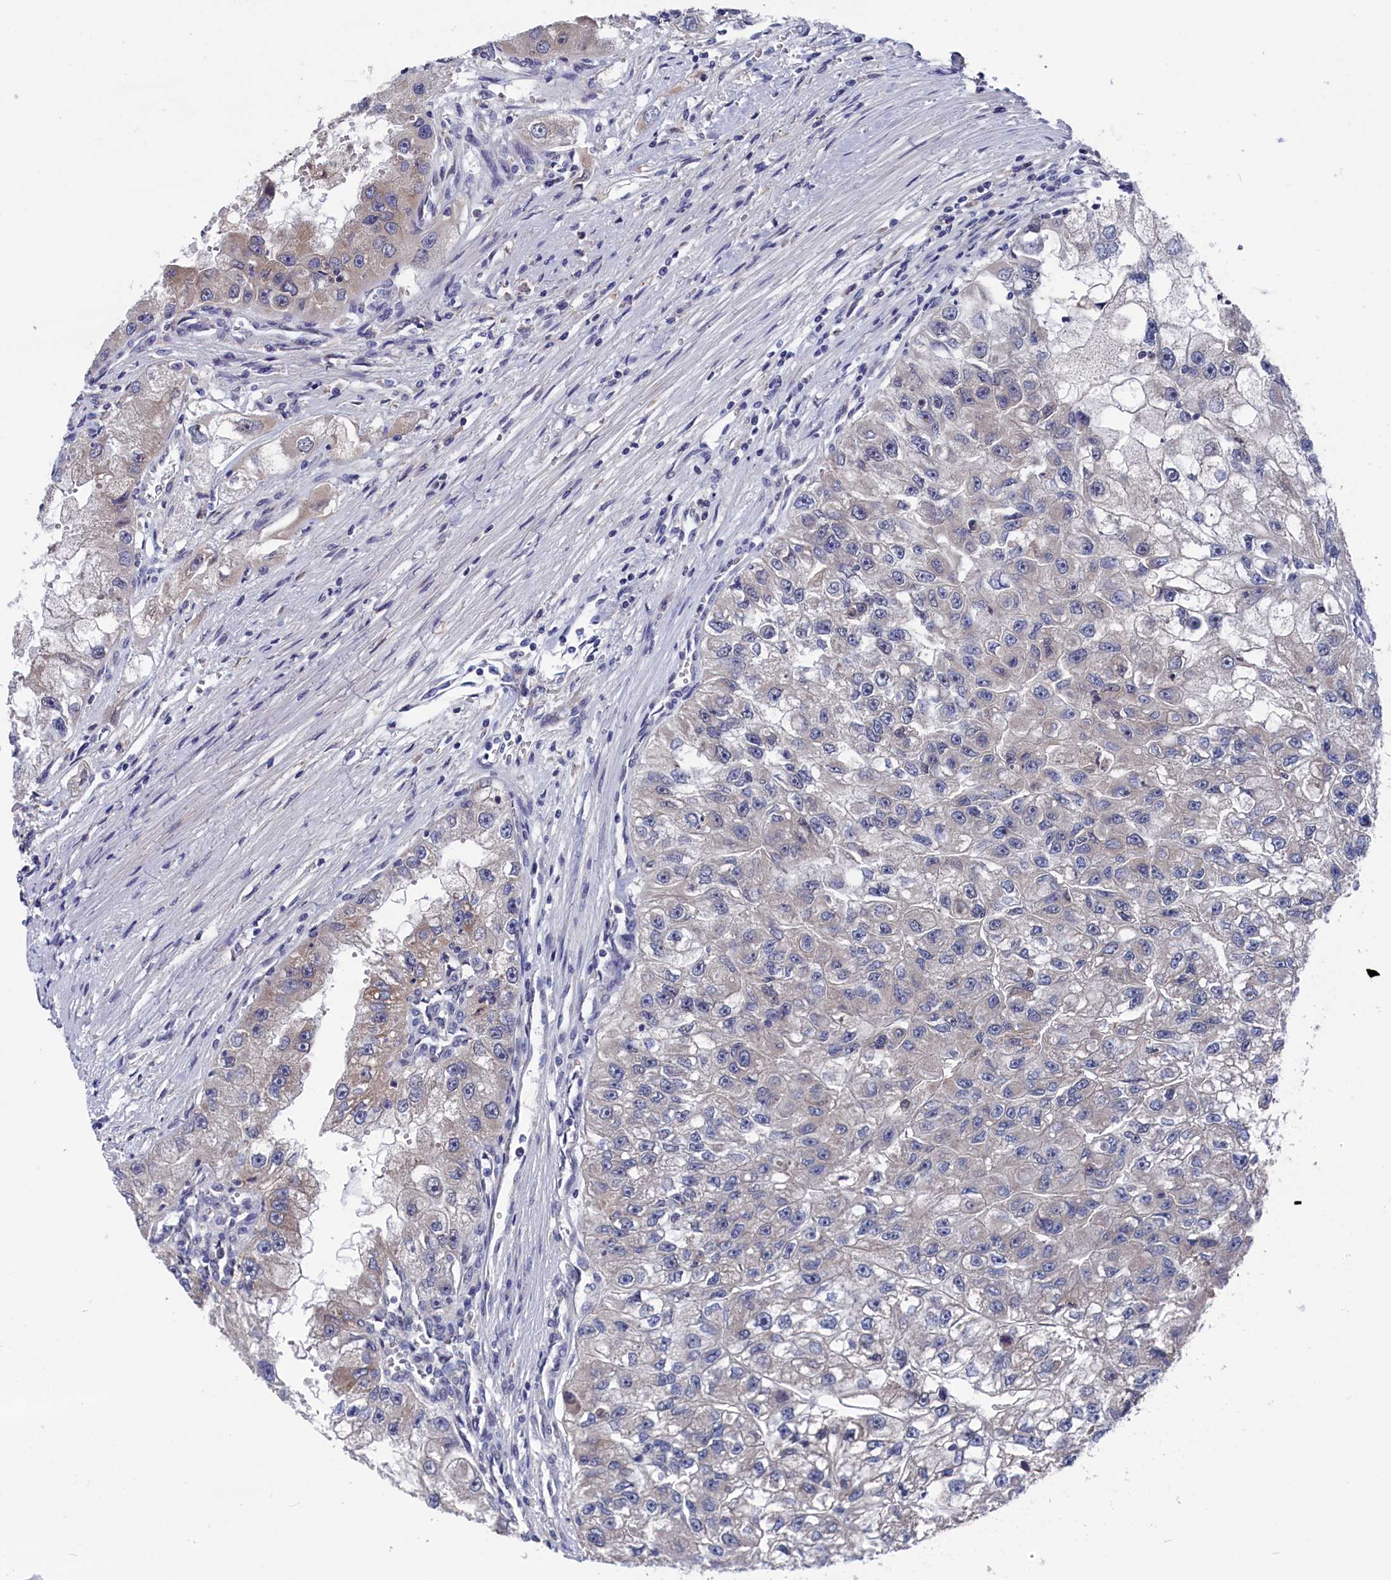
{"staining": {"intensity": "weak", "quantity": "<25%", "location": "cytoplasmic/membranous"}, "tissue": "renal cancer", "cell_type": "Tumor cells", "image_type": "cancer", "snomed": [{"axis": "morphology", "description": "Adenocarcinoma, NOS"}, {"axis": "topography", "description": "Kidney"}], "caption": "Adenocarcinoma (renal) was stained to show a protein in brown. There is no significant expression in tumor cells.", "gene": "SPATA13", "patient": {"sex": "male", "age": 63}}